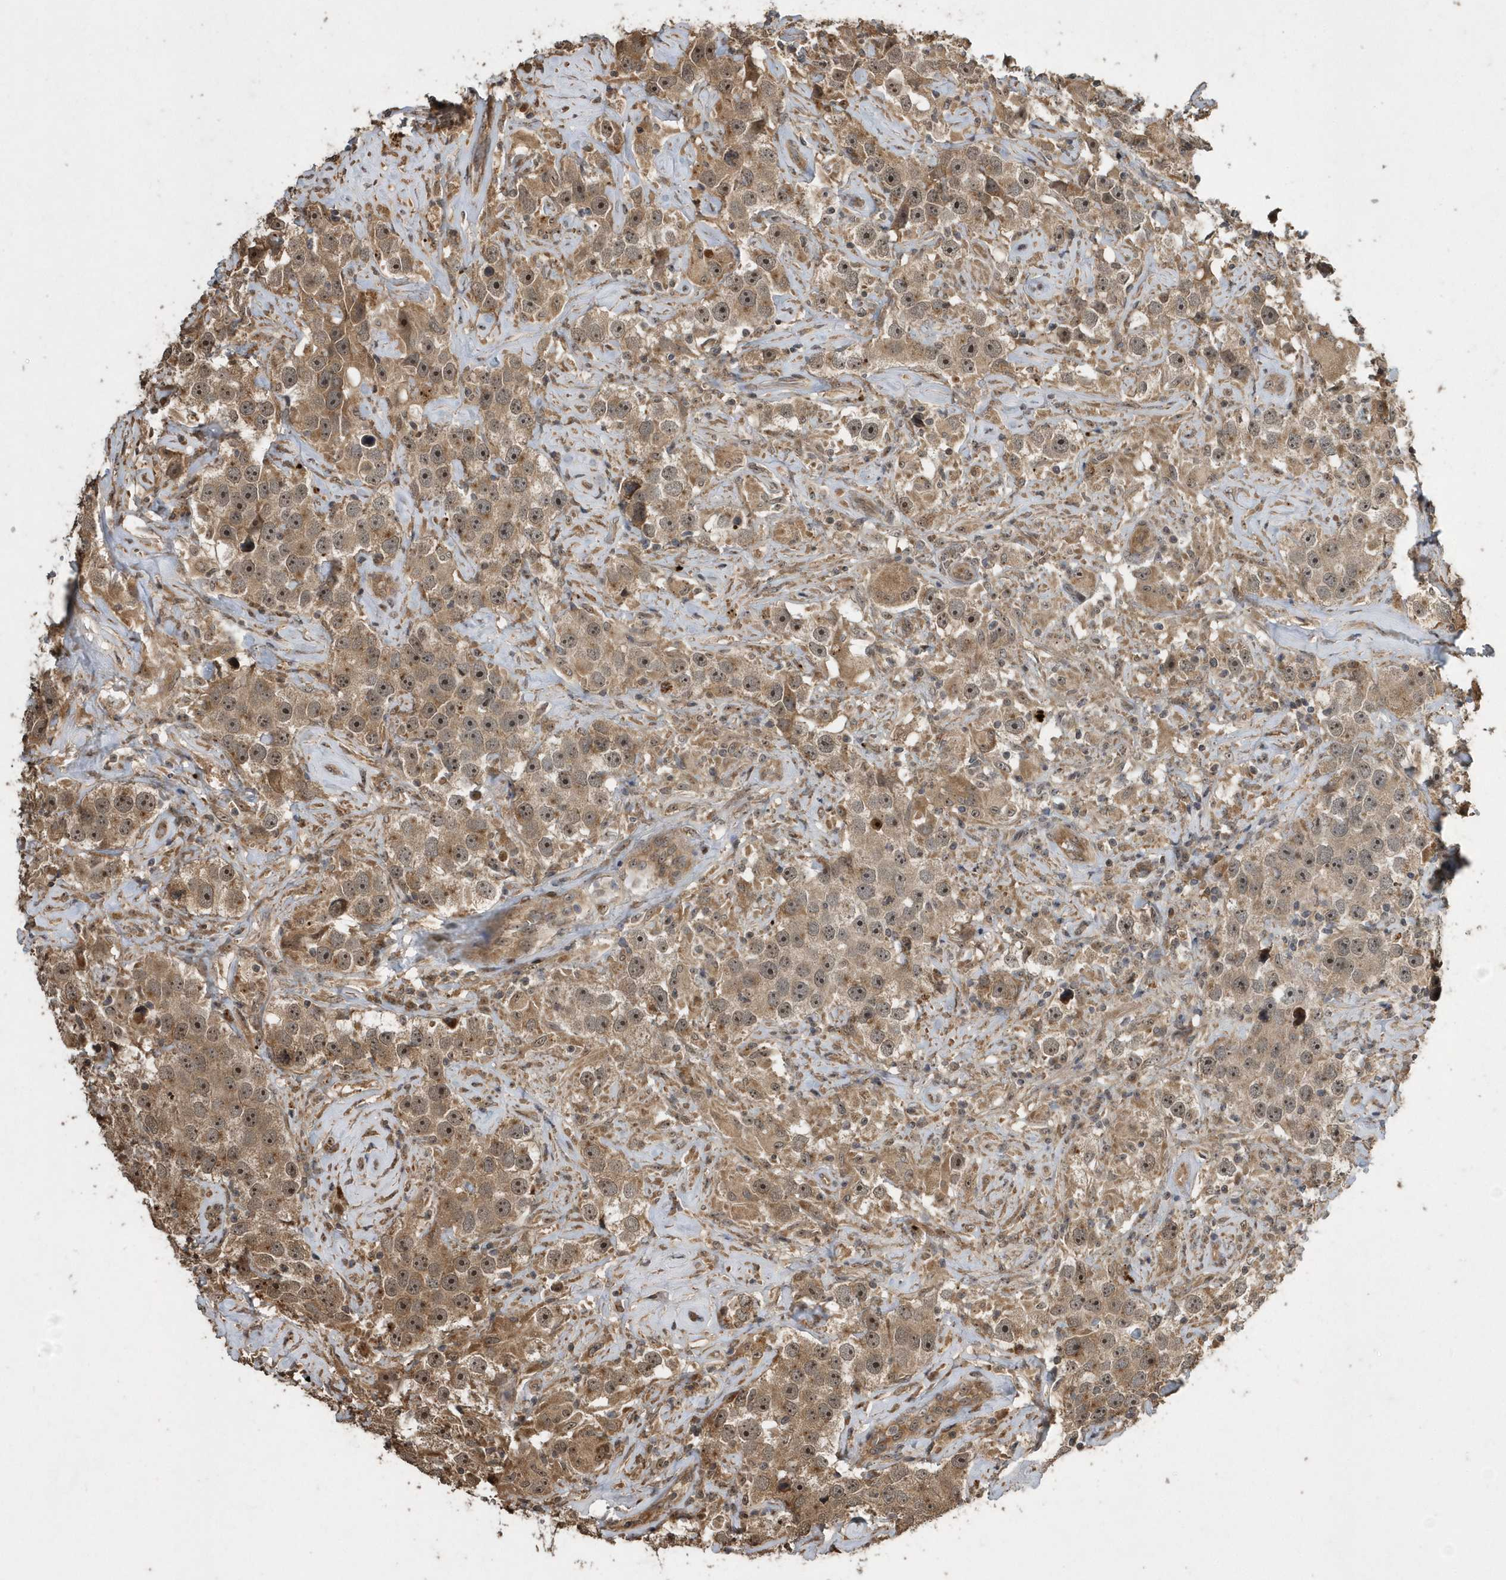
{"staining": {"intensity": "moderate", "quantity": ">75%", "location": "cytoplasmic/membranous,nuclear"}, "tissue": "testis cancer", "cell_type": "Tumor cells", "image_type": "cancer", "snomed": [{"axis": "morphology", "description": "Seminoma, NOS"}, {"axis": "topography", "description": "Testis"}], "caption": "Testis cancer (seminoma) was stained to show a protein in brown. There is medium levels of moderate cytoplasmic/membranous and nuclear staining in about >75% of tumor cells.", "gene": "WASHC5", "patient": {"sex": "male", "age": 49}}